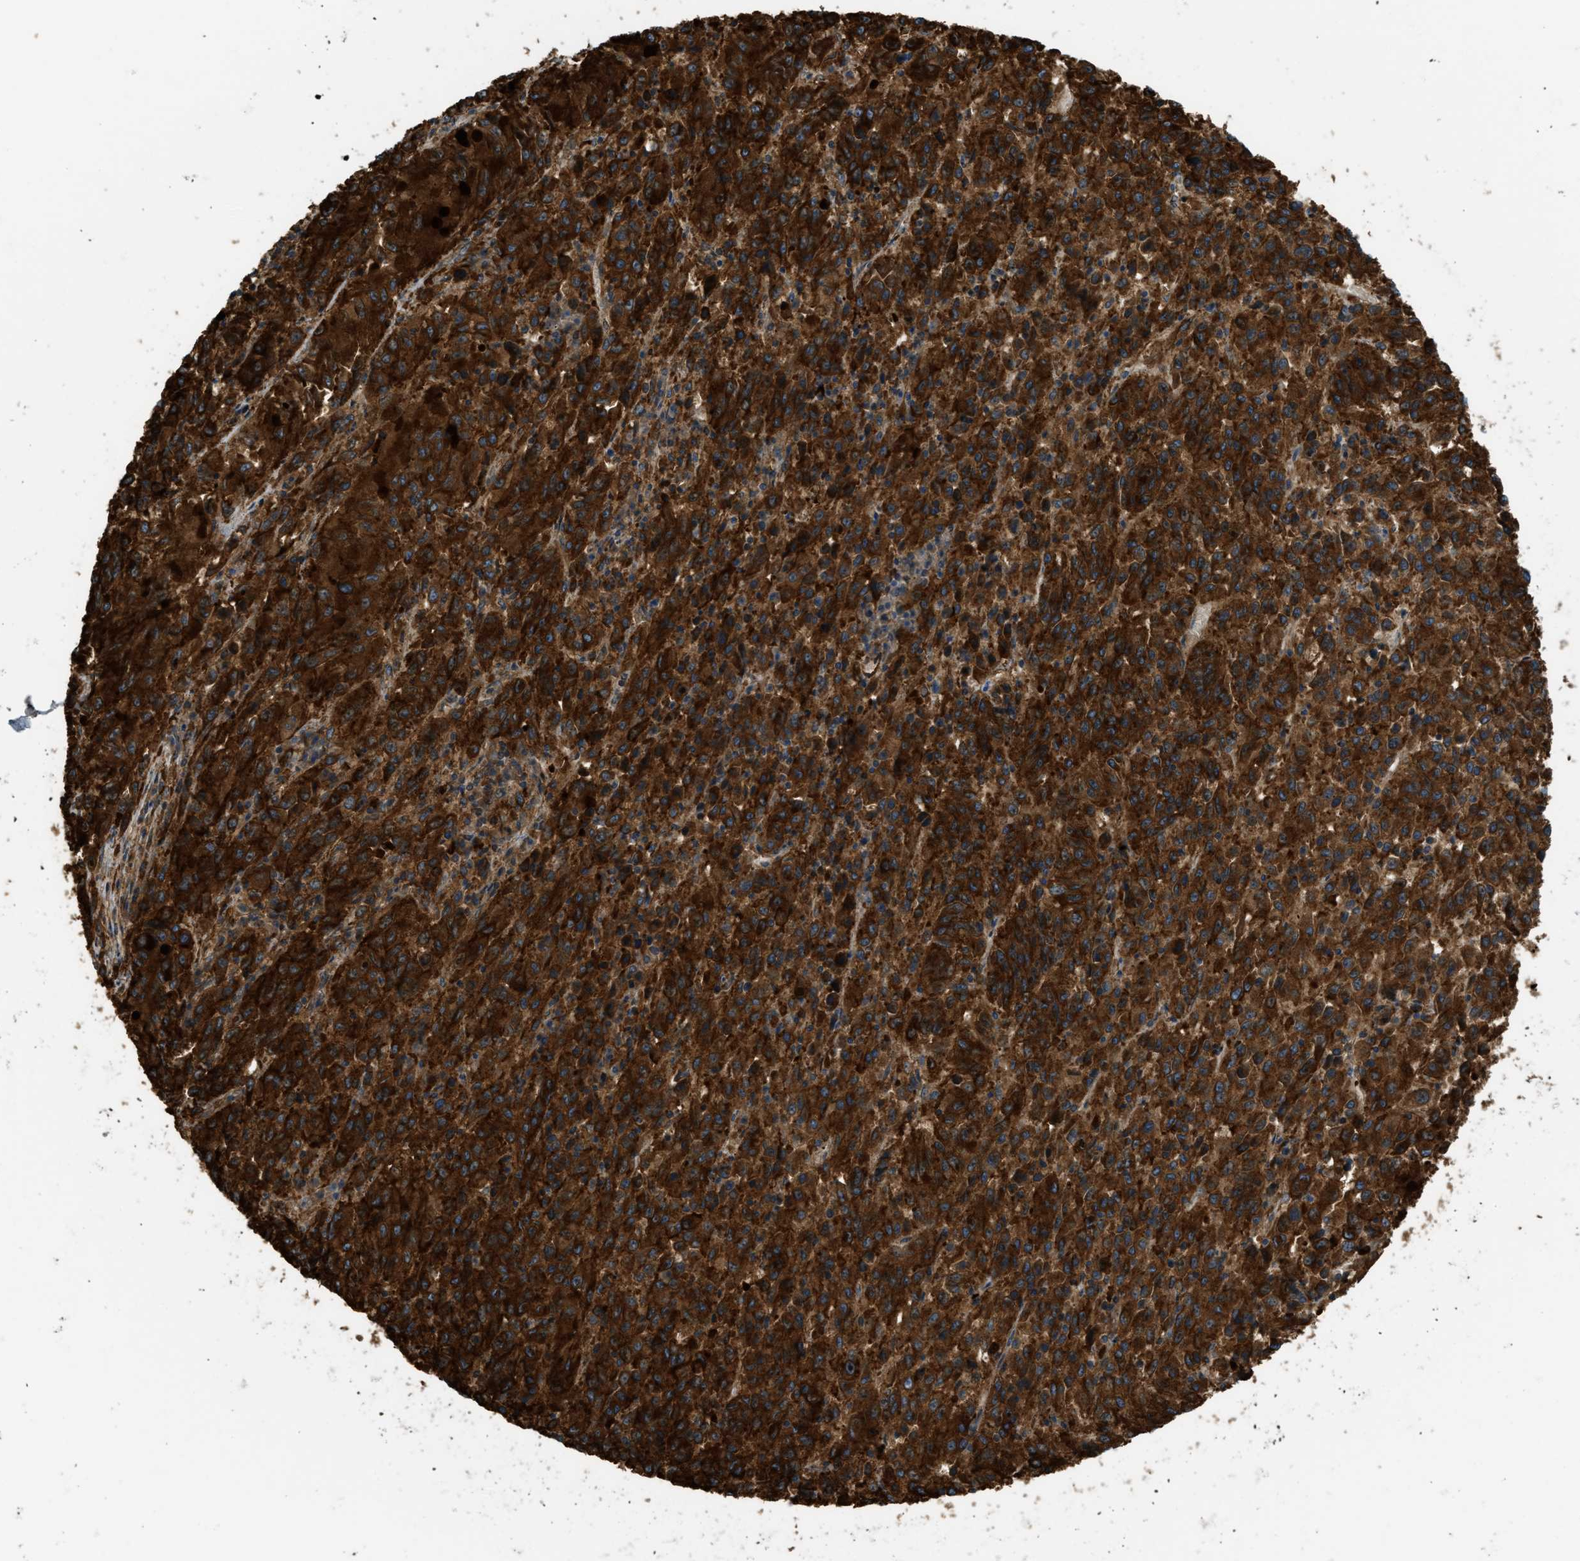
{"staining": {"intensity": "strong", "quantity": ">75%", "location": "cytoplasmic/membranous"}, "tissue": "melanoma", "cell_type": "Tumor cells", "image_type": "cancer", "snomed": [{"axis": "morphology", "description": "Malignant melanoma, Metastatic site"}, {"axis": "topography", "description": "Lung"}], "caption": "Malignant melanoma (metastatic site) stained for a protein shows strong cytoplasmic/membranous positivity in tumor cells.", "gene": "BAG4", "patient": {"sex": "male", "age": 64}}